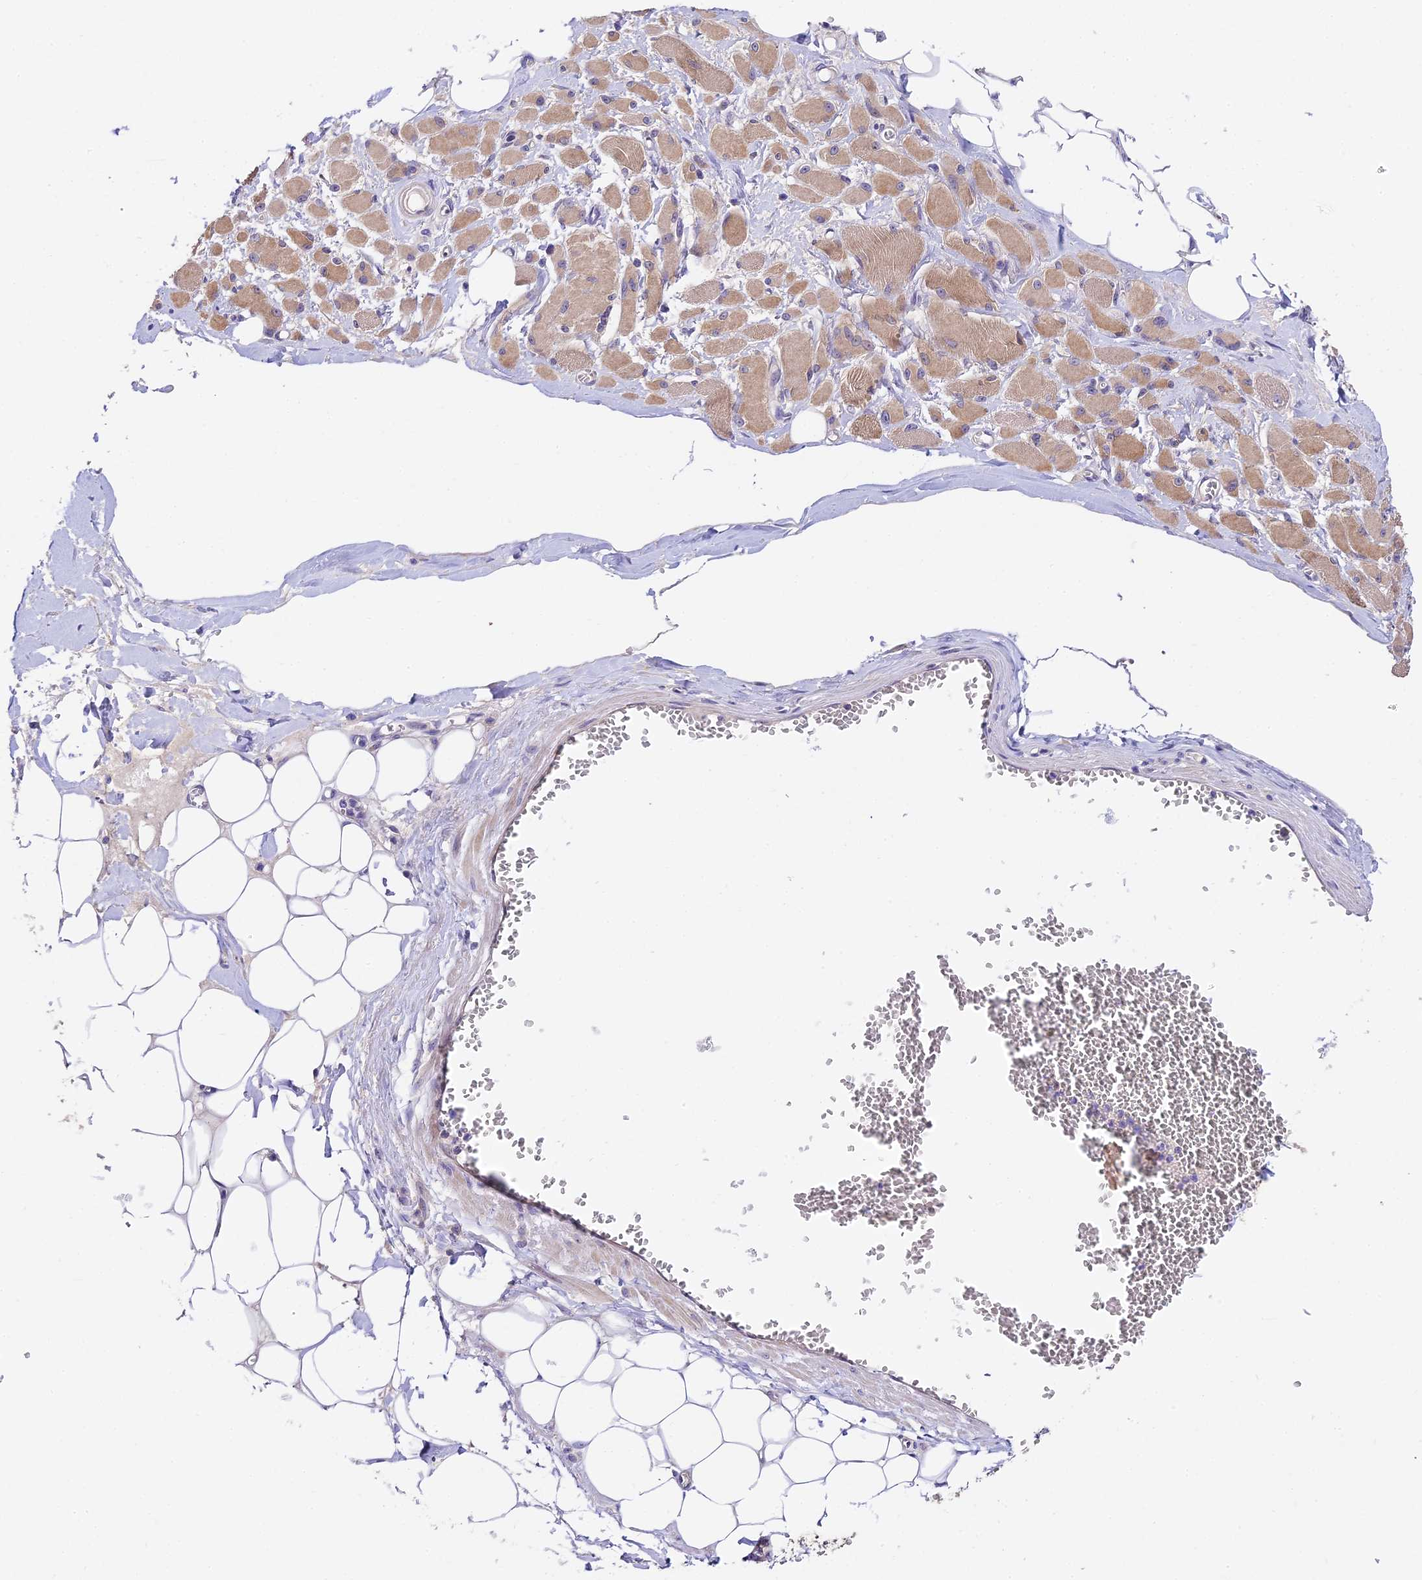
{"staining": {"intensity": "moderate", "quantity": "25%-75%", "location": "cytoplasmic/membranous"}, "tissue": "skeletal muscle", "cell_type": "Myocytes", "image_type": "normal", "snomed": [{"axis": "morphology", "description": "Normal tissue, NOS"}, {"axis": "morphology", "description": "Basal cell carcinoma"}, {"axis": "topography", "description": "Skeletal muscle"}], "caption": "DAB (3,3'-diaminobenzidine) immunohistochemical staining of normal skeletal muscle reveals moderate cytoplasmic/membranous protein expression in about 25%-75% of myocytes.", "gene": "DUSP29", "patient": {"sex": "female", "age": 64}}